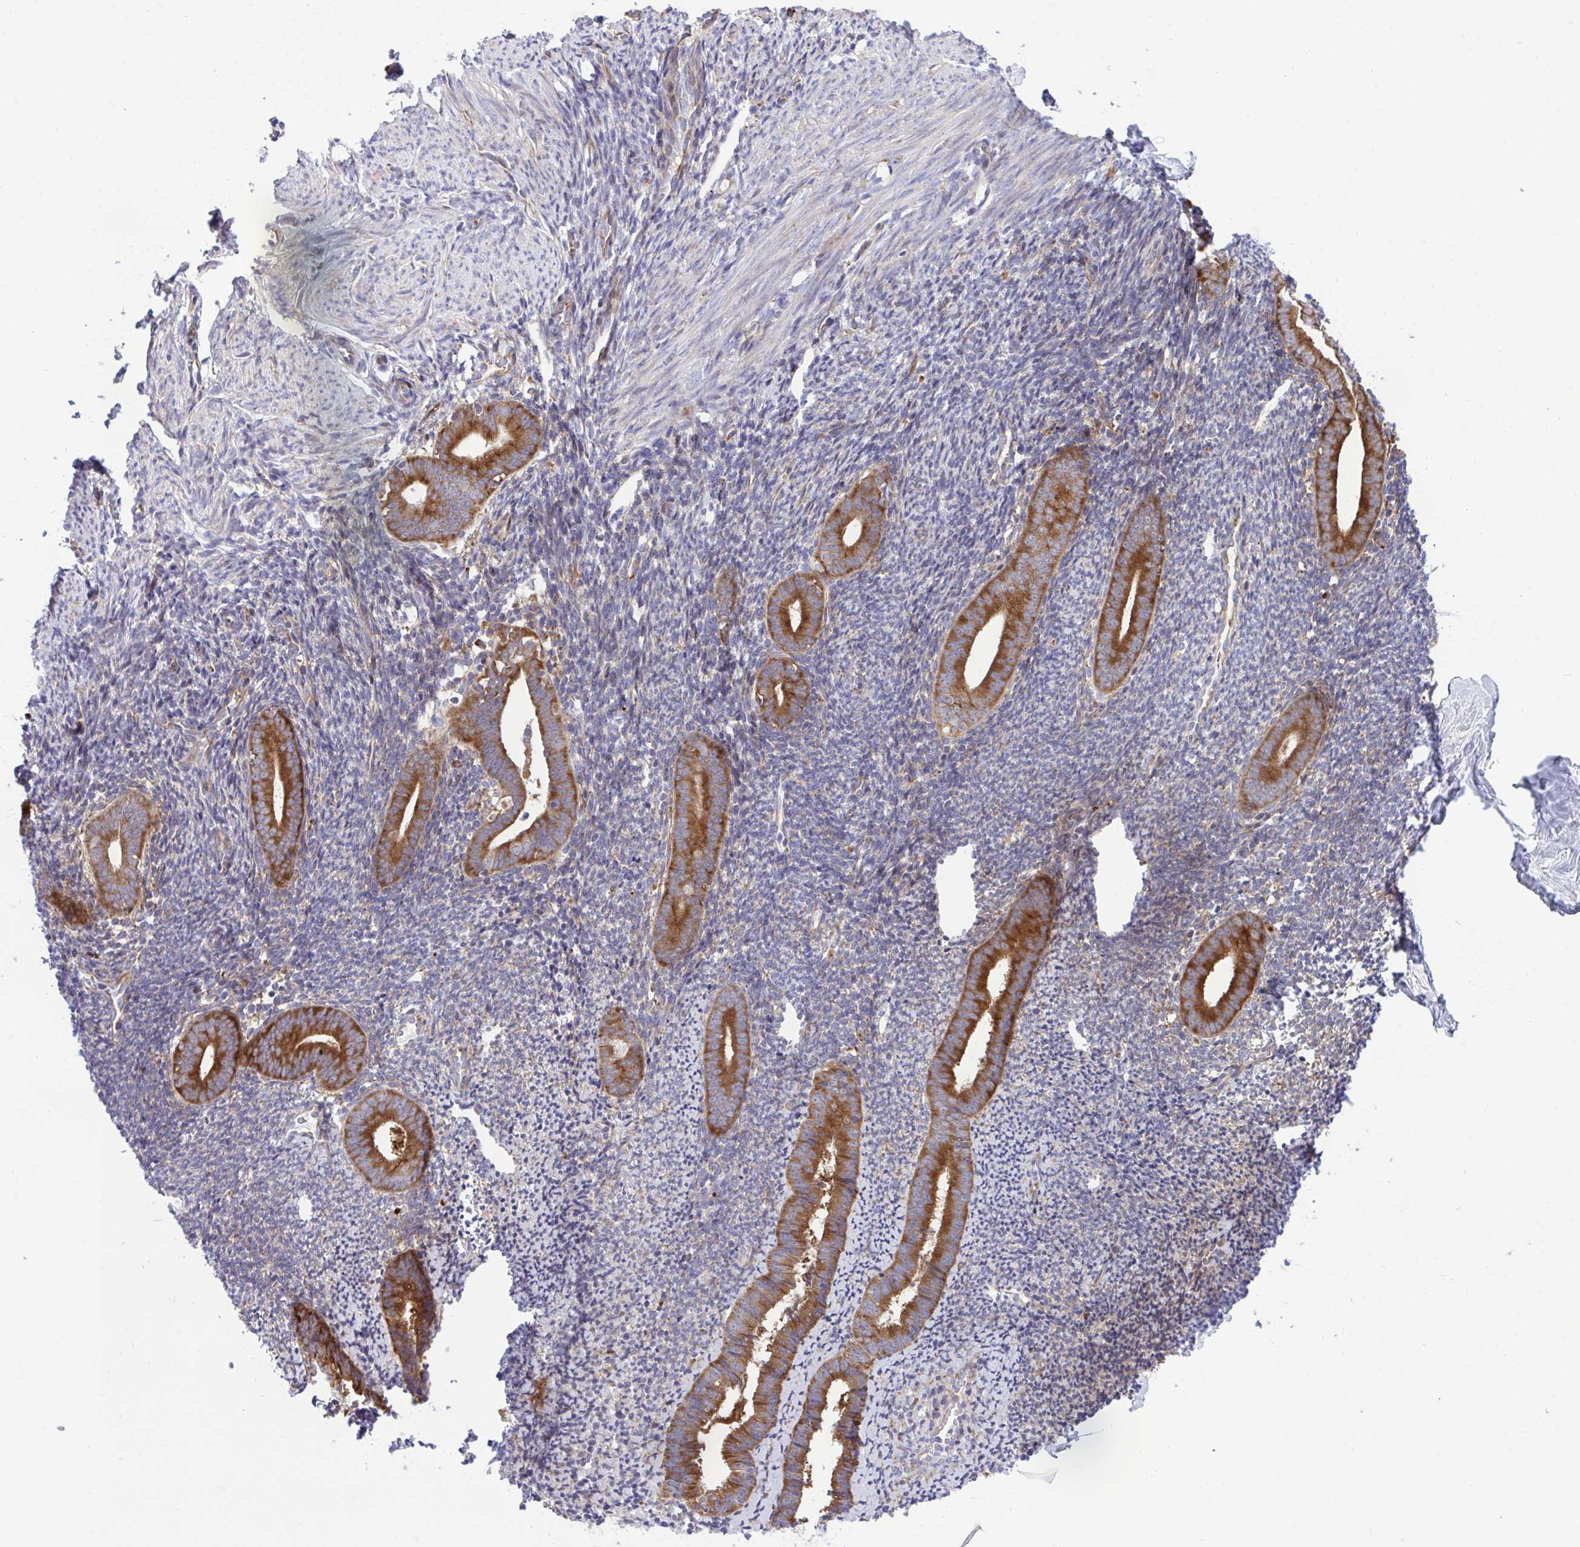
{"staining": {"intensity": "moderate", "quantity": "25%-75%", "location": "cytoplasmic/membranous"}, "tissue": "endometrium", "cell_type": "Cells in endometrial stroma", "image_type": "normal", "snomed": [{"axis": "morphology", "description": "Normal tissue, NOS"}, {"axis": "topography", "description": "Endometrium"}], "caption": "The immunohistochemical stain shows moderate cytoplasmic/membranous expression in cells in endometrial stroma of benign endometrium.", "gene": "RPS15", "patient": {"sex": "female", "age": 39}}